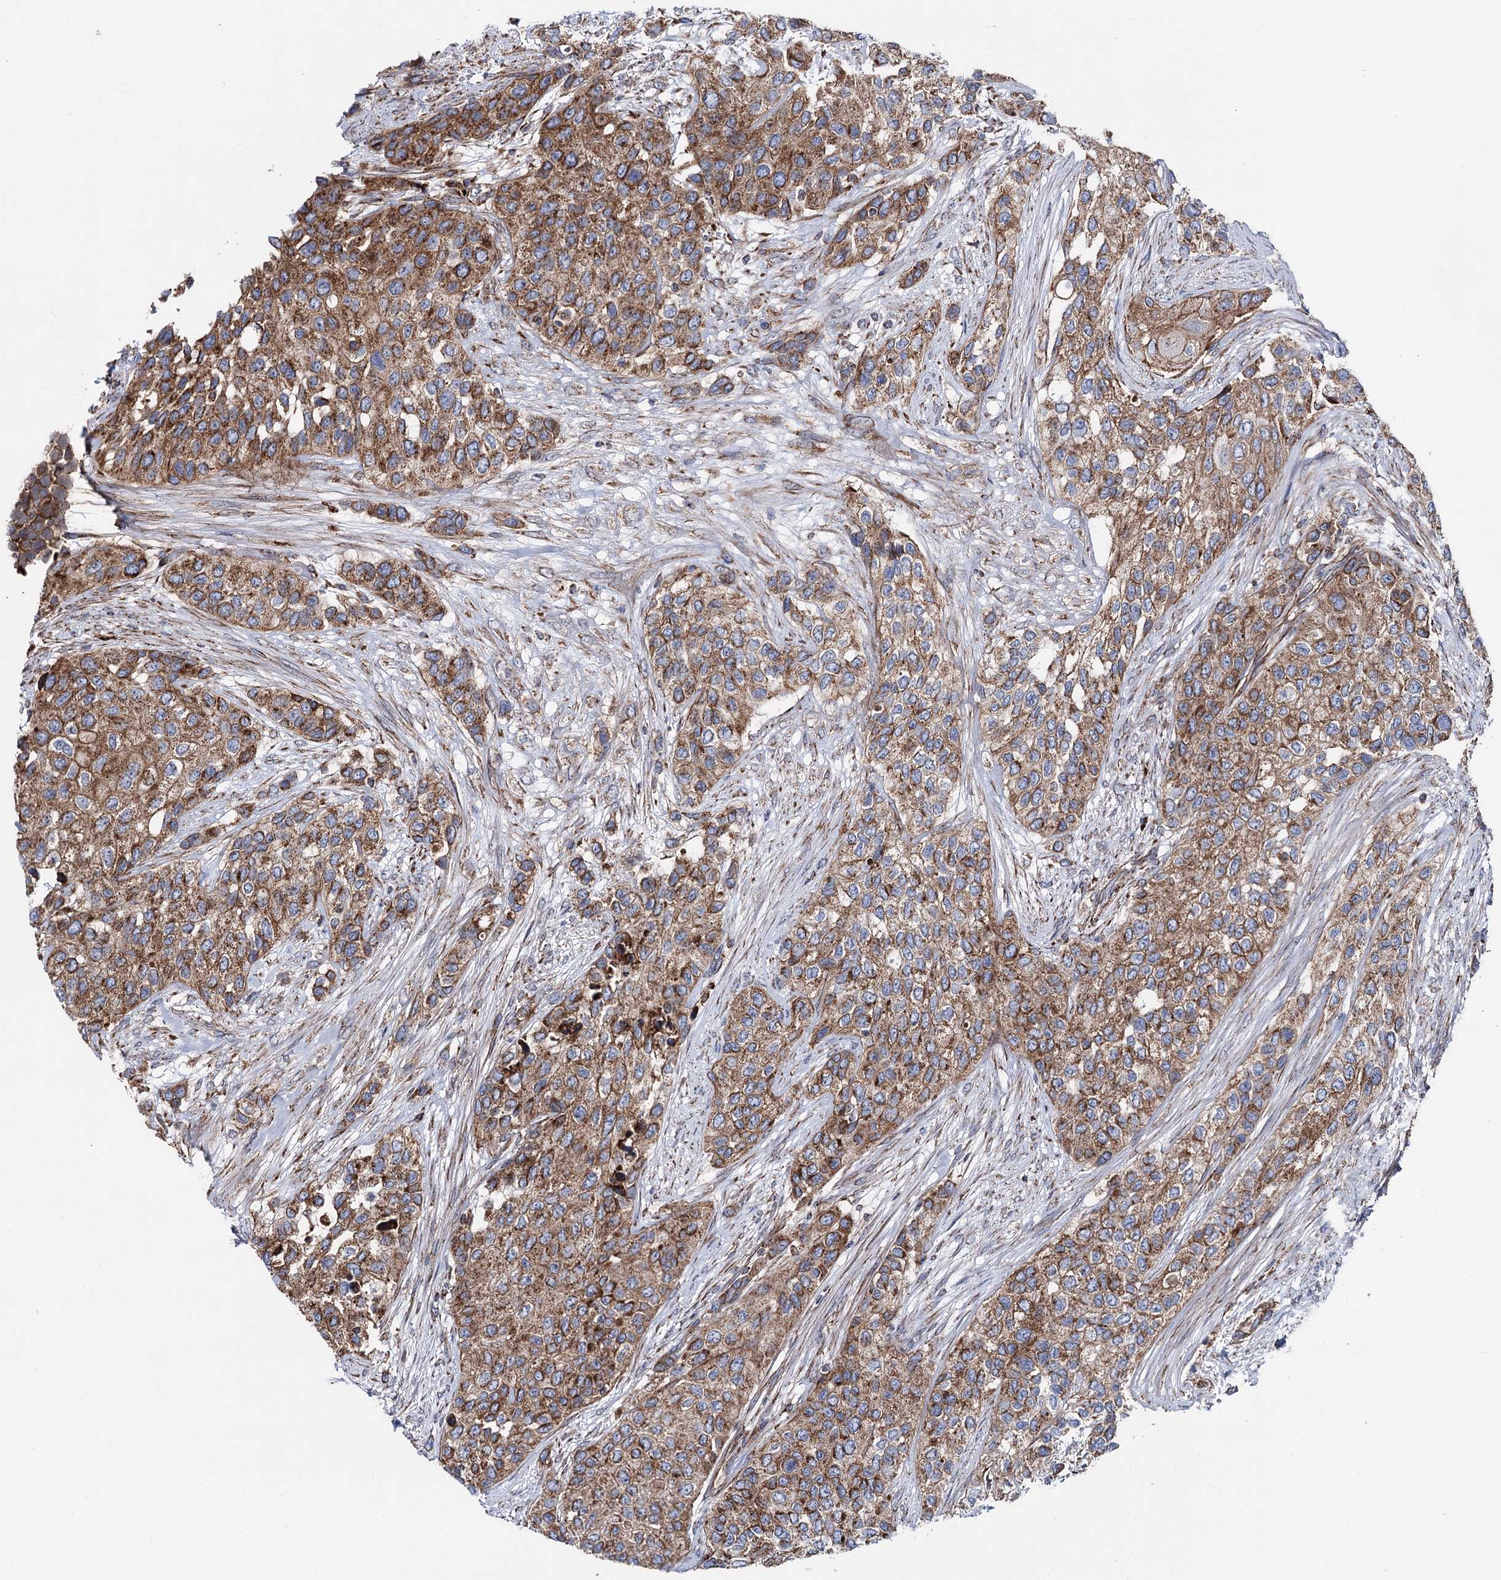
{"staining": {"intensity": "moderate", "quantity": ">75%", "location": "cytoplasmic/membranous"}, "tissue": "urothelial cancer", "cell_type": "Tumor cells", "image_type": "cancer", "snomed": [{"axis": "morphology", "description": "Normal tissue, NOS"}, {"axis": "morphology", "description": "Urothelial carcinoma, High grade"}, {"axis": "topography", "description": "Vascular tissue"}, {"axis": "topography", "description": "Urinary bladder"}], "caption": "Protein expression analysis of human urothelial carcinoma (high-grade) reveals moderate cytoplasmic/membranous staining in about >75% of tumor cells.", "gene": "MSANTD2", "patient": {"sex": "female", "age": 56}}